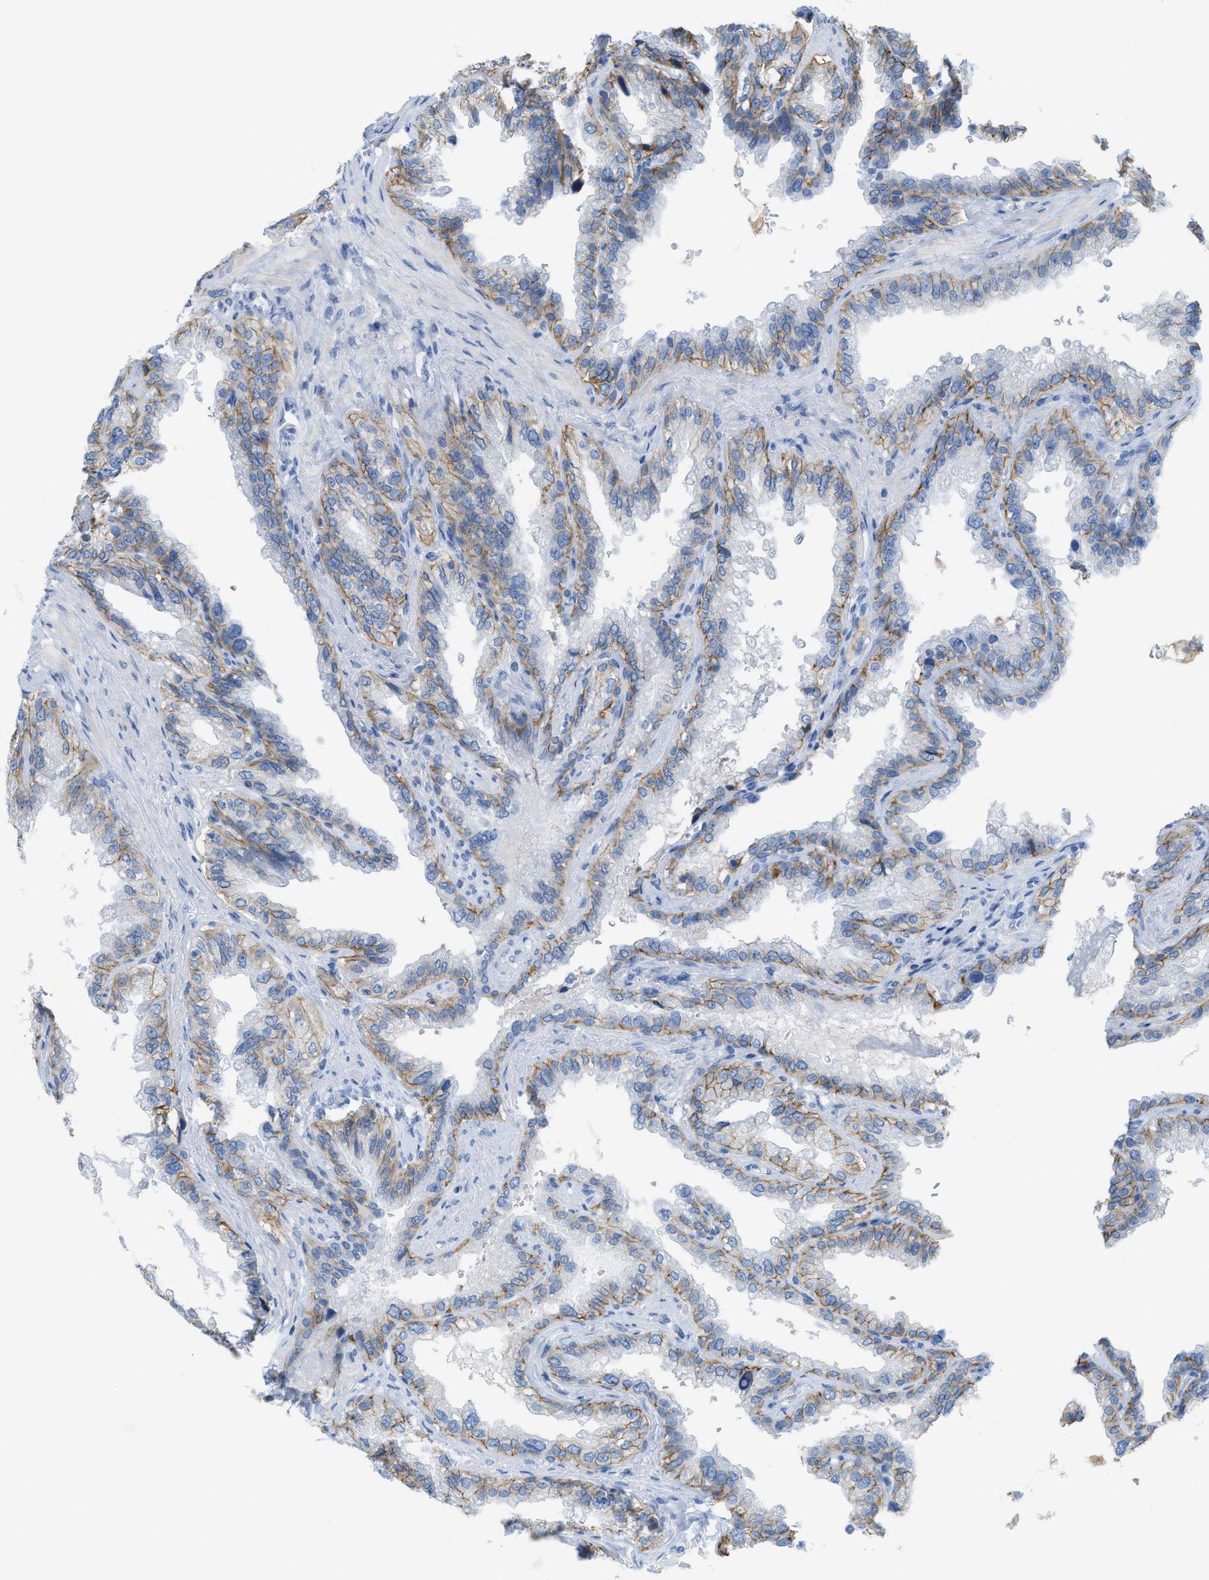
{"staining": {"intensity": "moderate", "quantity": "<25%", "location": "cytoplasmic/membranous"}, "tissue": "seminal vesicle", "cell_type": "Glandular cells", "image_type": "normal", "snomed": [{"axis": "morphology", "description": "Normal tissue, NOS"}, {"axis": "topography", "description": "Seminal veicle"}], "caption": "Human seminal vesicle stained with a brown dye reveals moderate cytoplasmic/membranous positive expression in about <25% of glandular cells.", "gene": "SLC3A2", "patient": {"sex": "male", "age": 68}}